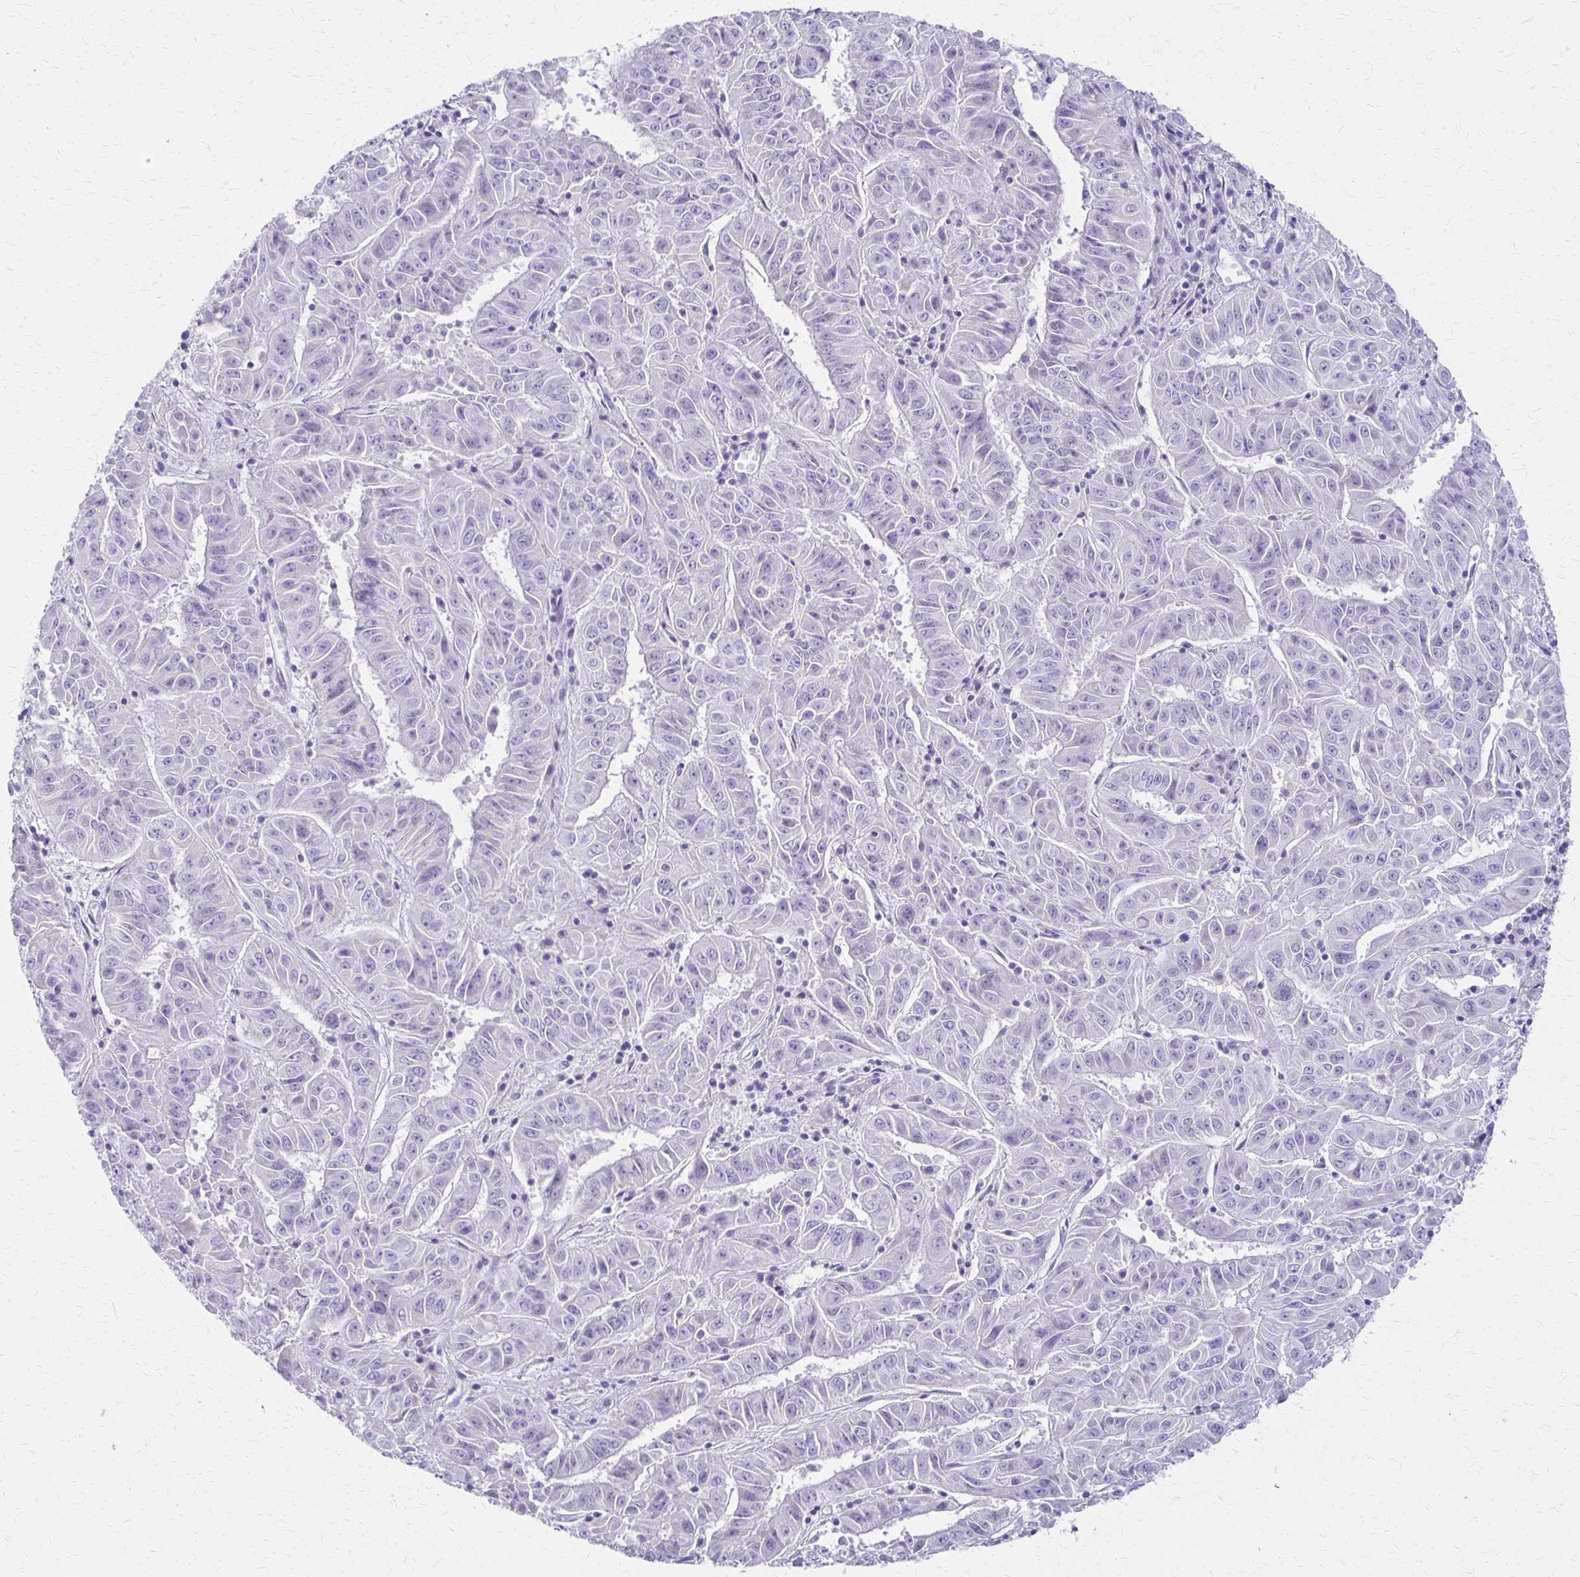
{"staining": {"intensity": "negative", "quantity": "none", "location": "none"}, "tissue": "pancreatic cancer", "cell_type": "Tumor cells", "image_type": "cancer", "snomed": [{"axis": "morphology", "description": "Adenocarcinoma, NOS"}, {"axis": "topography", "description": "Pancreas"}], "caption": "This is an immunohistochemistry image of pancreatic cancer. There is no staining in tumor cells.", "gene": "IVL", "patient": {"sex": "male", "age": 63}}